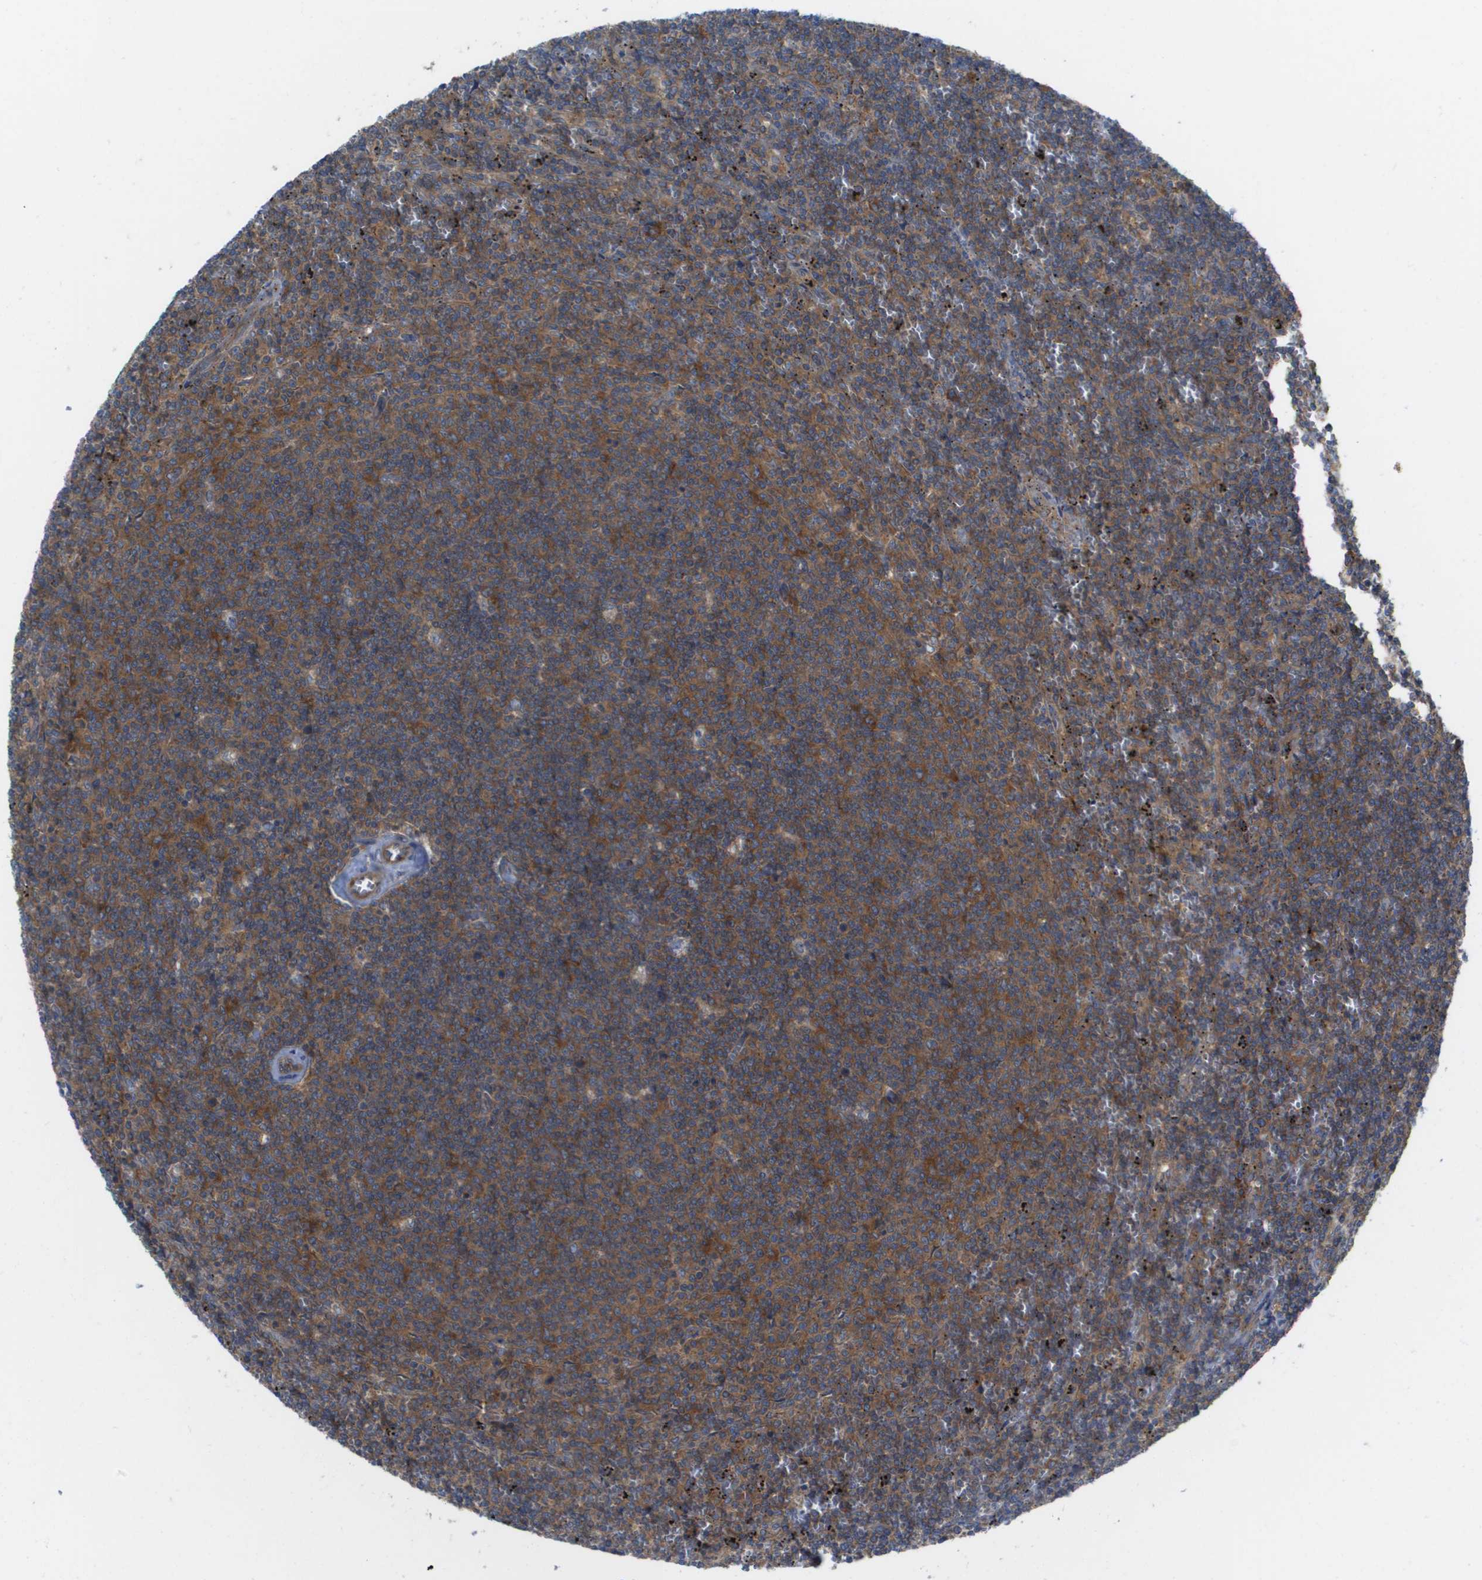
{"staining": {"intensity": "moderate", "quantity": ">75%", "location": "cytoplasmic/membranous"}, "tissue": "lymphoma", "cell_type": "Tumor cells", "image_type": "cancer", "snomed": [{"axis": "morphology", "description": "Malignant lymphoma, non-Hodgkin's type, Low grade"}, {"axis": "topography", "description": "Spleen"}], "caption": "High-magnification brightfield microscopy of lymphoma stained with DAB (brown) and counterstained with hematoxylin (blue). tumor cells exhibit moderate cytoplasmic/membranous staining is seen in about>75% of cells. The staining was performed using DAB (3,3'-diaminobenzidine), with brown indicating positive protein expression. Nuclei are stained blue with hematoxylin.", "gene": "EIF4G2", "patient": {"sex": "female", "age": 50}}